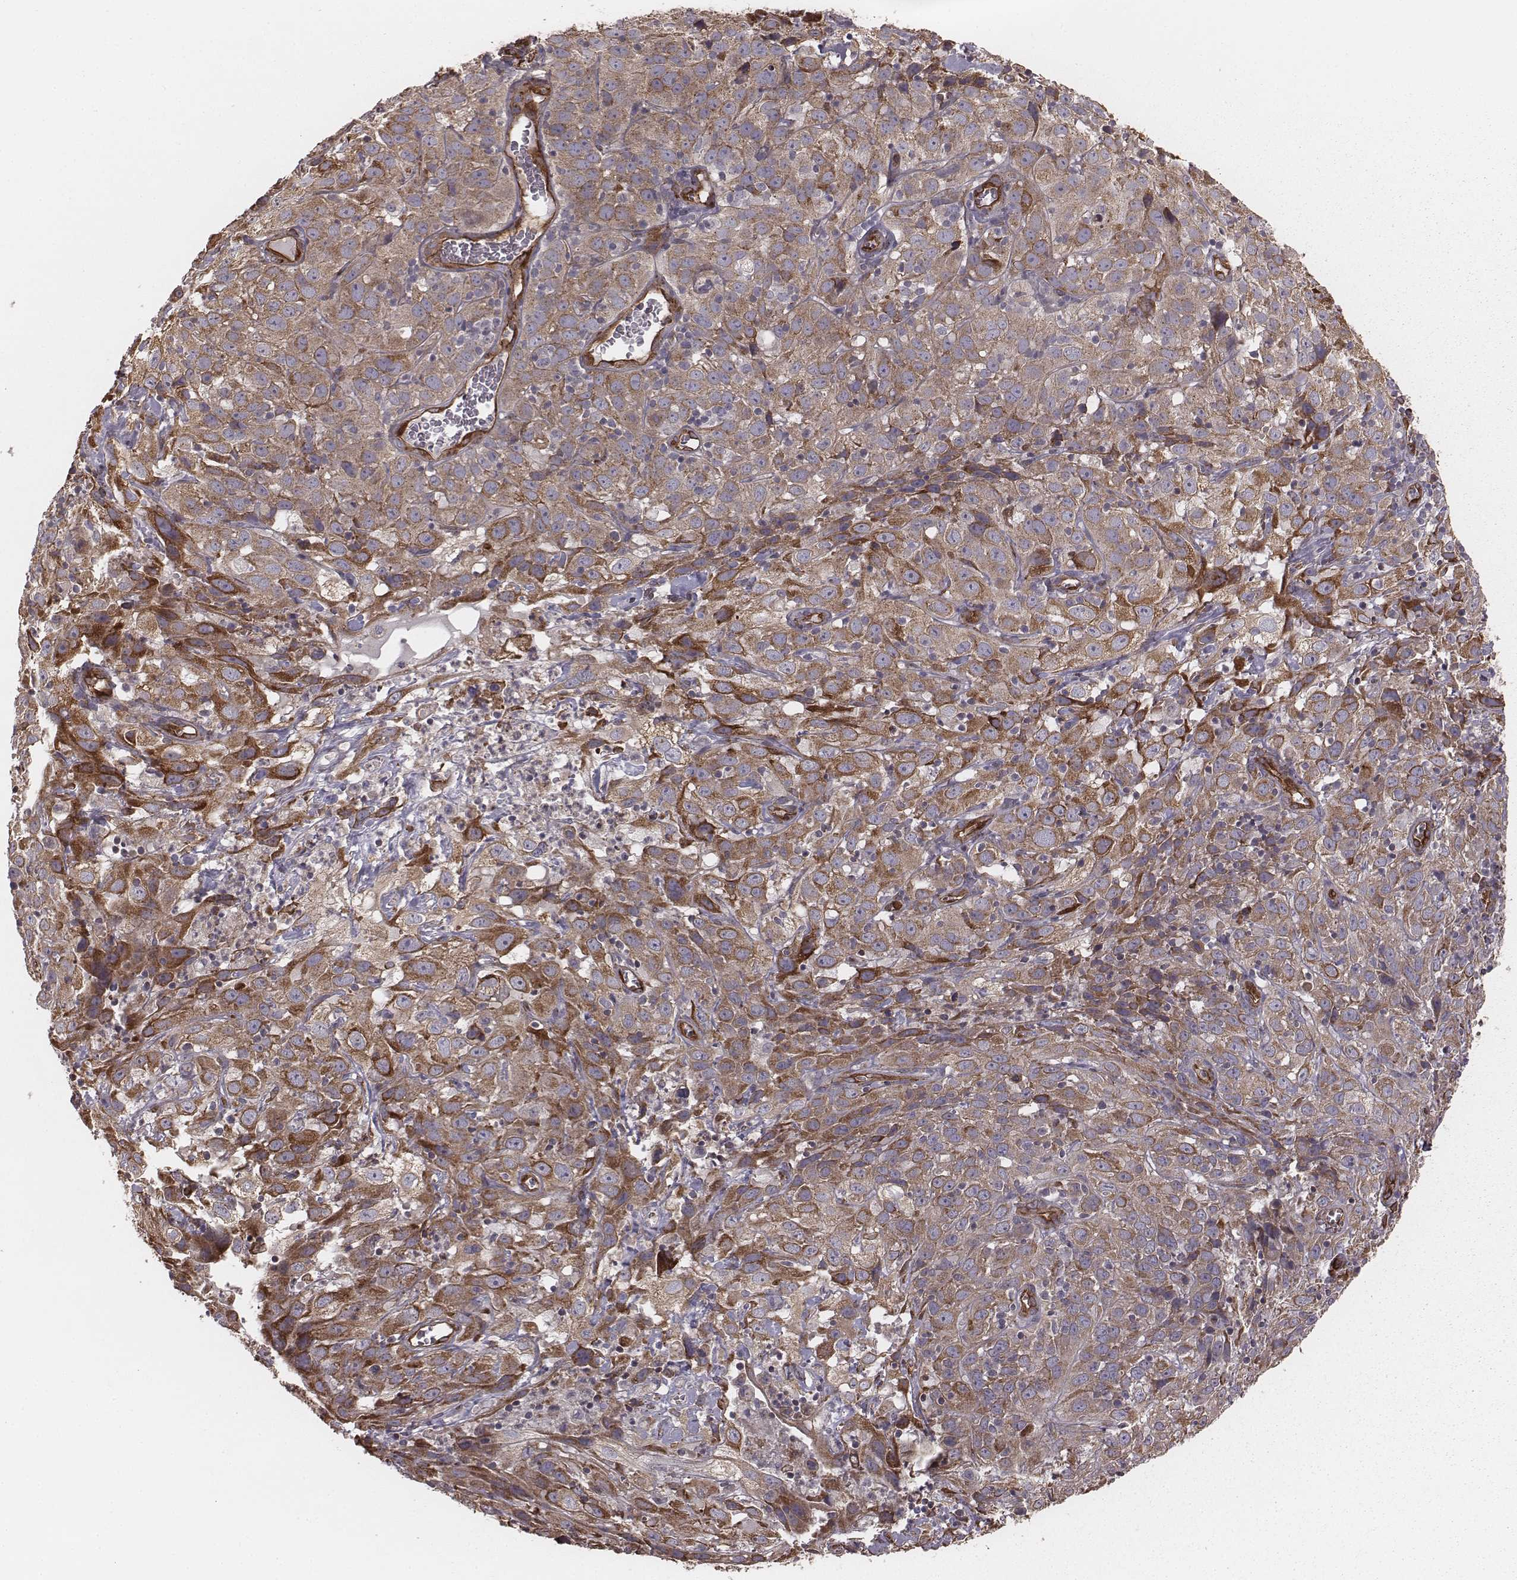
{"staining": {"intensity": "moderate", "quantity": ">75%", "location": "cytoplasmic/membranous"}, "tissue": "cervical cancer", "cell_type": "Tumor cells", "image_type": "cancer", "snomed": [{"axis": "morphology", "description": "Squamous cell carcinoma, NOS"}, {"axis": "topography", "description": "Cervix"}], "caption": "Human cervical cancer stained with a brown dye exhibits moderate cytoplasmic/membranous positive positivity in about >75% of tumor cells.", "gene": "PALMD", "patient": {"sex": "female", "age": 32}}